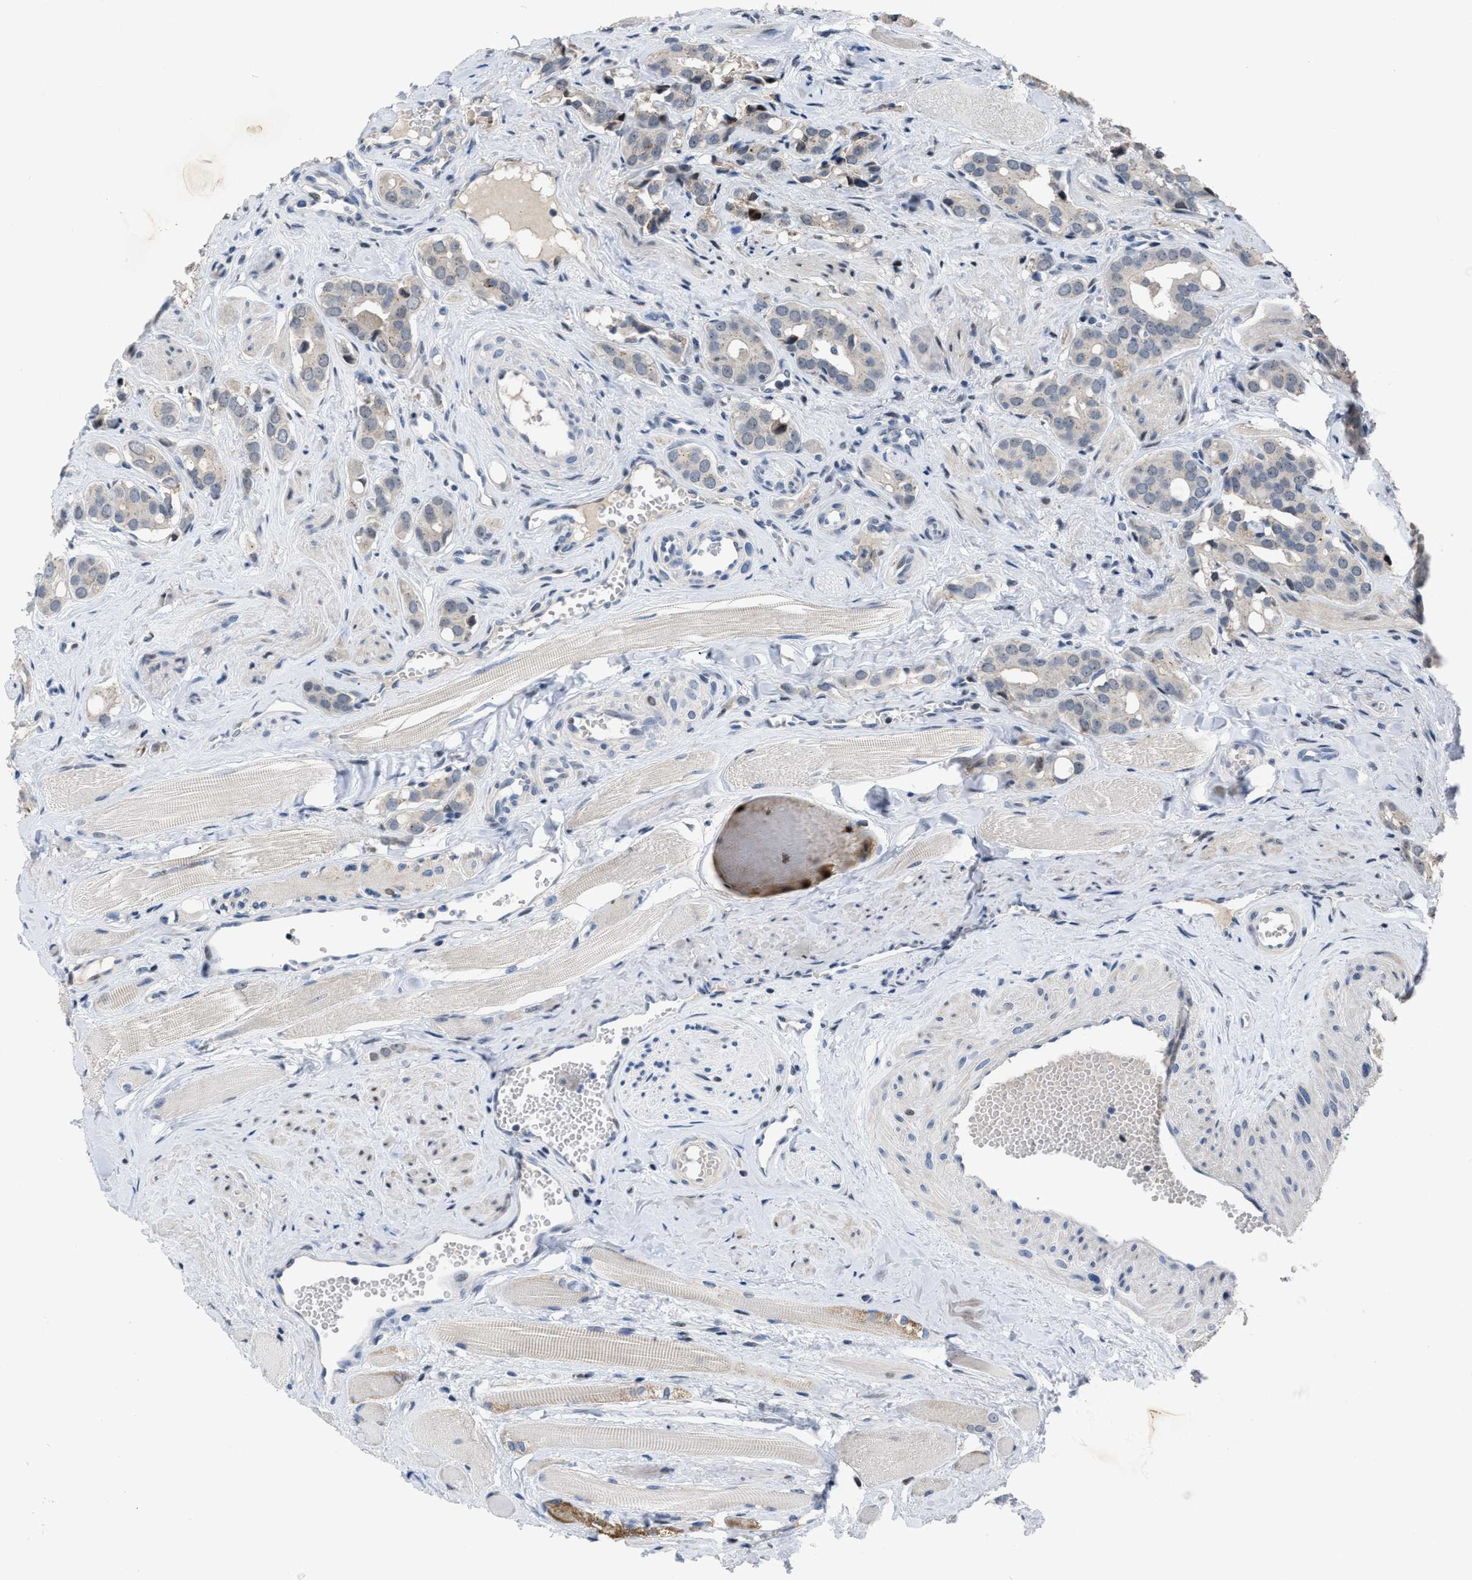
{"staining": {"intensity": "negative", "quantity": "none", "location": "none"}, "tissue": "prostate cancer", "cell_type": "Tumor cells", "image_type": "cancer", "snomed": [{"axis": "morphology", "description": "Adenocarcinoma, High grade"}, {"axis": "topography", "description": "Prostate"}], "caption": "Prostate cancer was stained to show a protein in brown. There is no significant positivity in tumor cells. The staining was performed using DAB (3,3'-diaminobenzidine) to visualize the protein expression in brown, while the nuclei were stained in blue with hematoxylin (Magnification: 20x).", "gene": "SETDB1", "patient": {"sex": "male", "age": 52}}